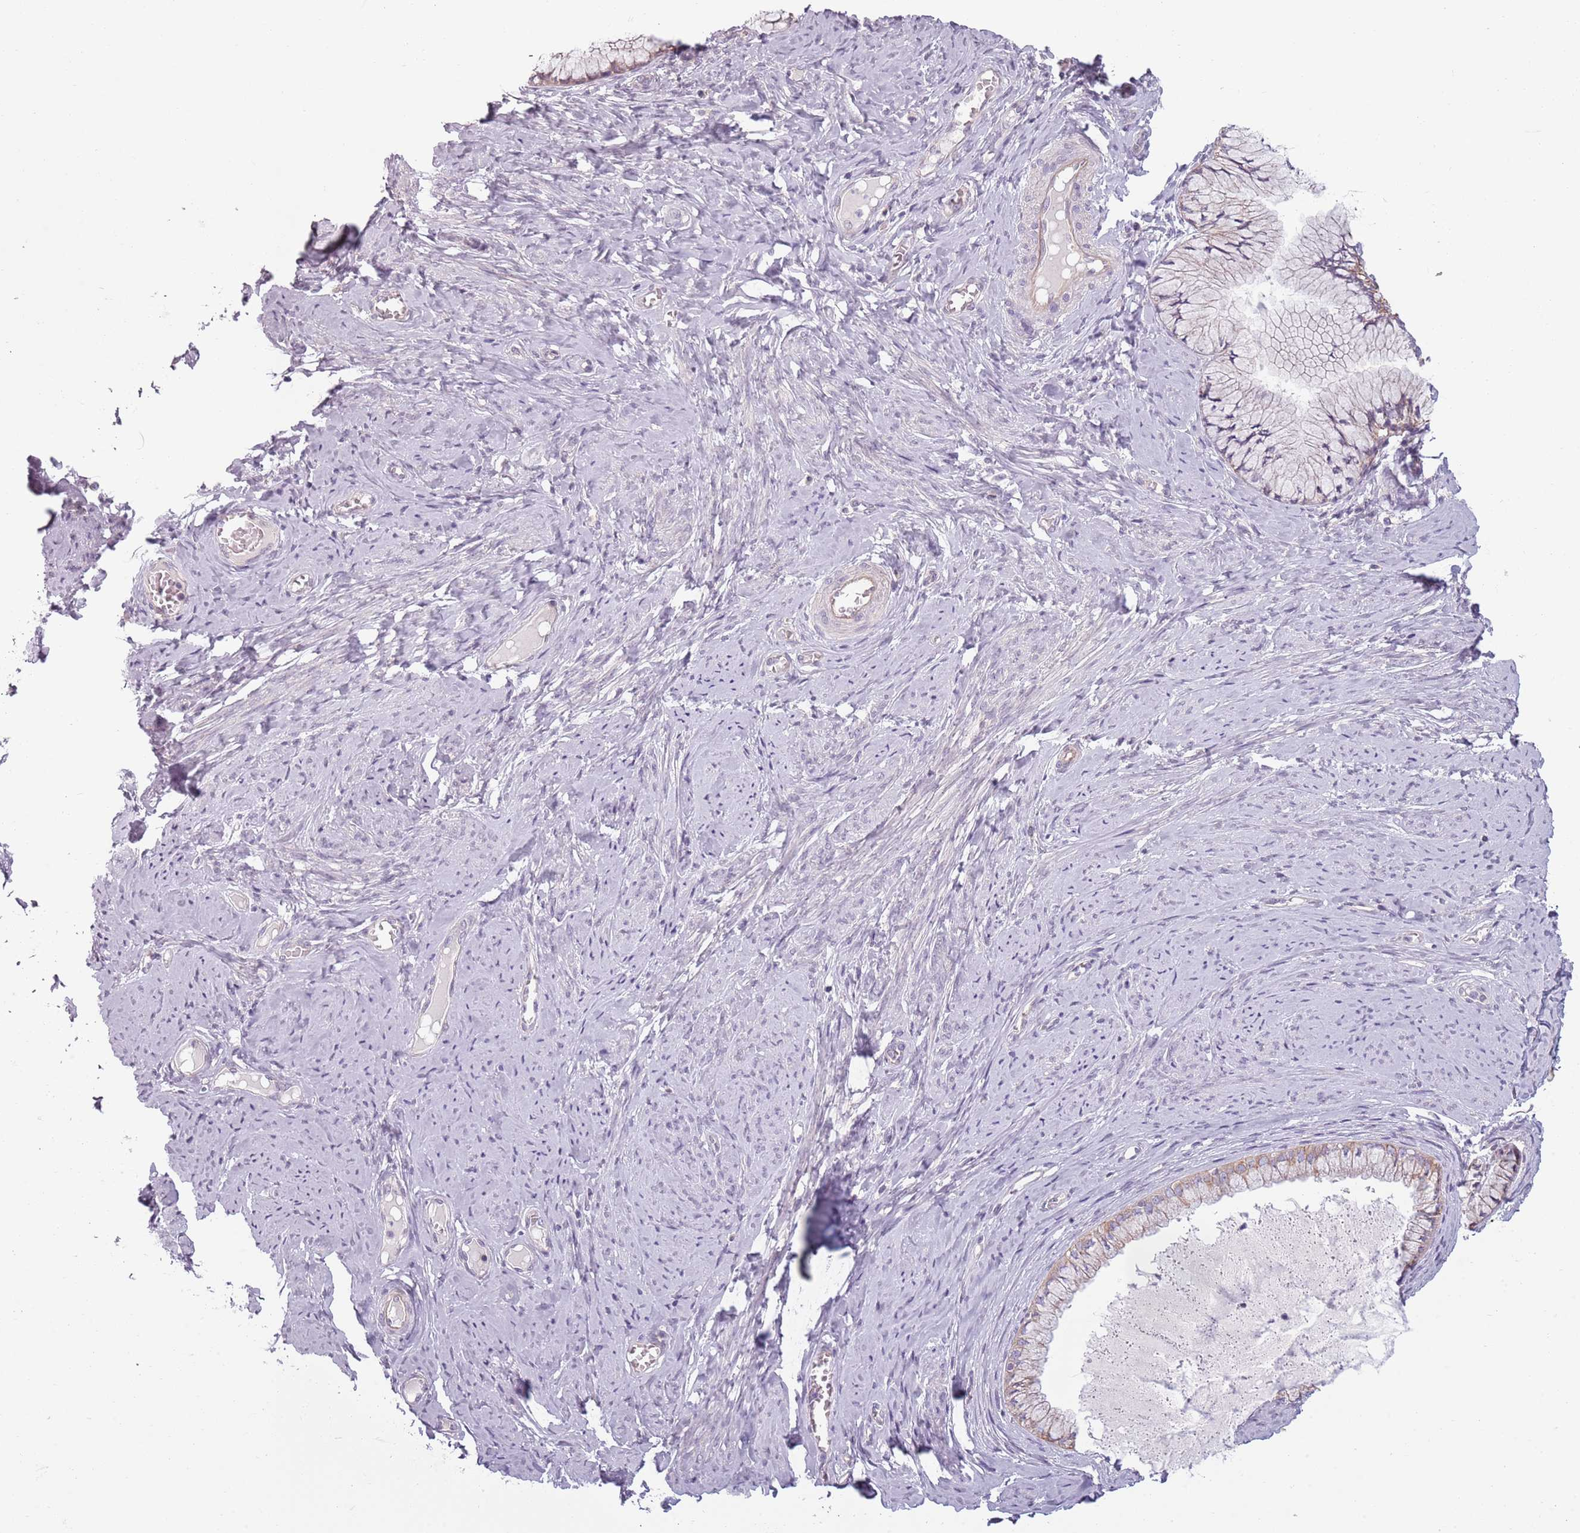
{"staining": {"intensity": "weak", "quantity": "25%-75%", "location": "cytoplasmic/membranous"}, "tissue": "cervix", "cell_type": "Glandular cells", "image_type": "normal", "snomed": [{"axis": "morphology", "description": "Normal tissue, NOS"}, {"axis": "topography", "description": "Cervix"}], "caption": "Immunohistochemical staining of unremarkable human cervix displays 25%-75% levels of weak cytoplasmic/membranous protein staining in approximately 25%-75% of glandular cells. The staining was performed using DAB, with brown indicating positive protein expression. Nuclei are stained blue with hematoxylin.", "gene": "TLCD2", "patient": {"sex": "female", "age": 42}}